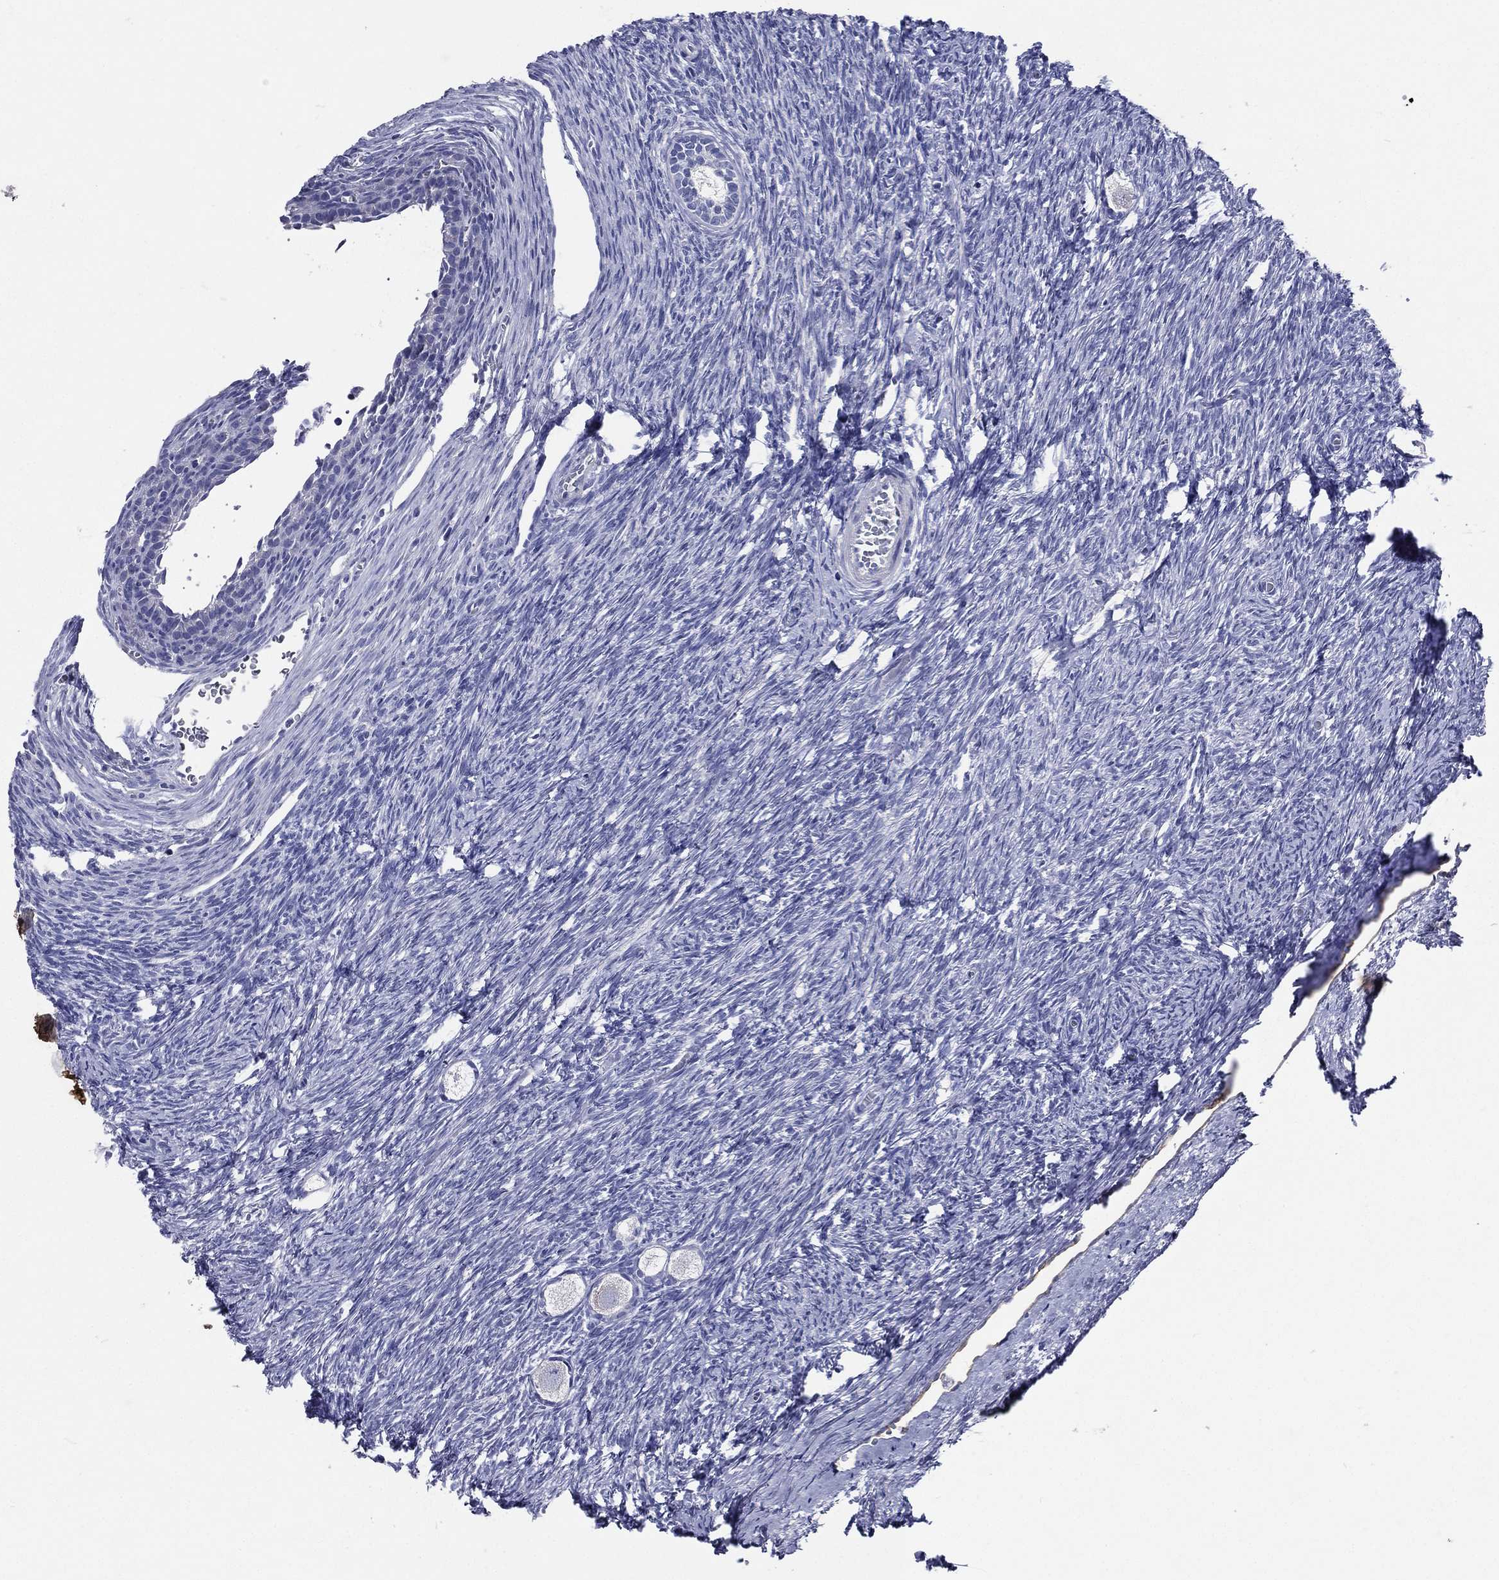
{"staining": {"intensity": "negative", "quantity": "none", "location": "none"}, "tissue": "ovary", "cell_type": "Follicle cells", "image_type": "normal", "snomed": [{"axis": "morphology", "description": "Normal tissue, NOS"}, {"axis": "topography", "description": "Ovary"}], "caption": "Immunohistochemical staining of benign human ovary displays no significant staining in follicle cells.", "gene": "TGM1", "patient": {"sex": "female", "age": 27}}